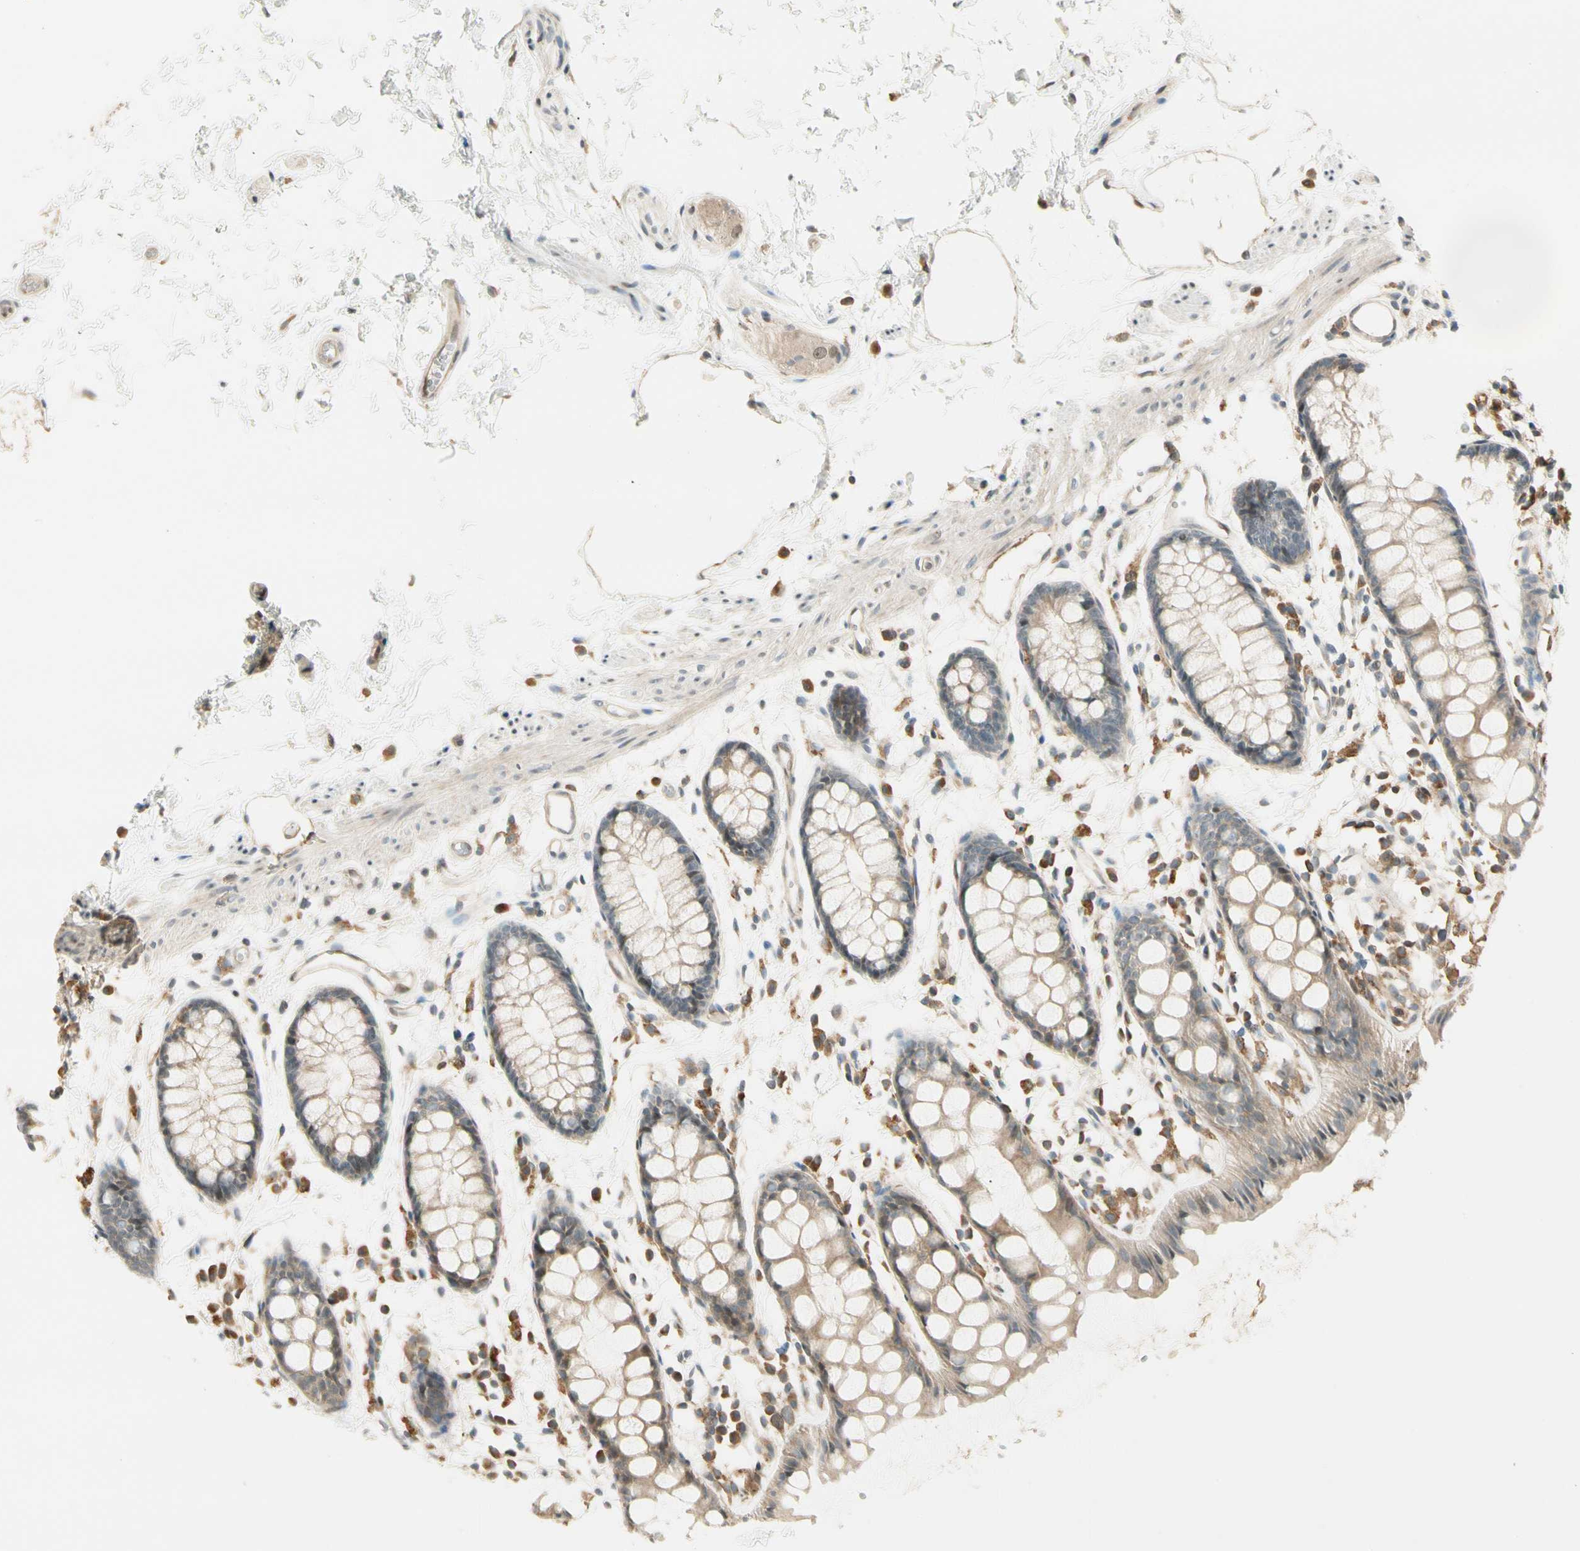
{"staining": {"intensity": "weak", "quantity": ">75%", "location": "cytoplasmic/membranous"}, "tissue": "rectum", "cell_type": "Glandular cells", "image_type": "normal", "snomed": [{"axis": "morphology", "description": "Normal tissue, NOS"}, {"axis": "topography", "description": "Rectum"}], "caption": "Brown immunohistochemical staining in unremarkable rectum exhibits weak cytoplasmic/membranous staining in about >75% of glandular cells. (DAB IHC with brightfield microscopy, high magnification).", "gene": "FNDC3B", "patient": {"sex": "female", "age": 66}}